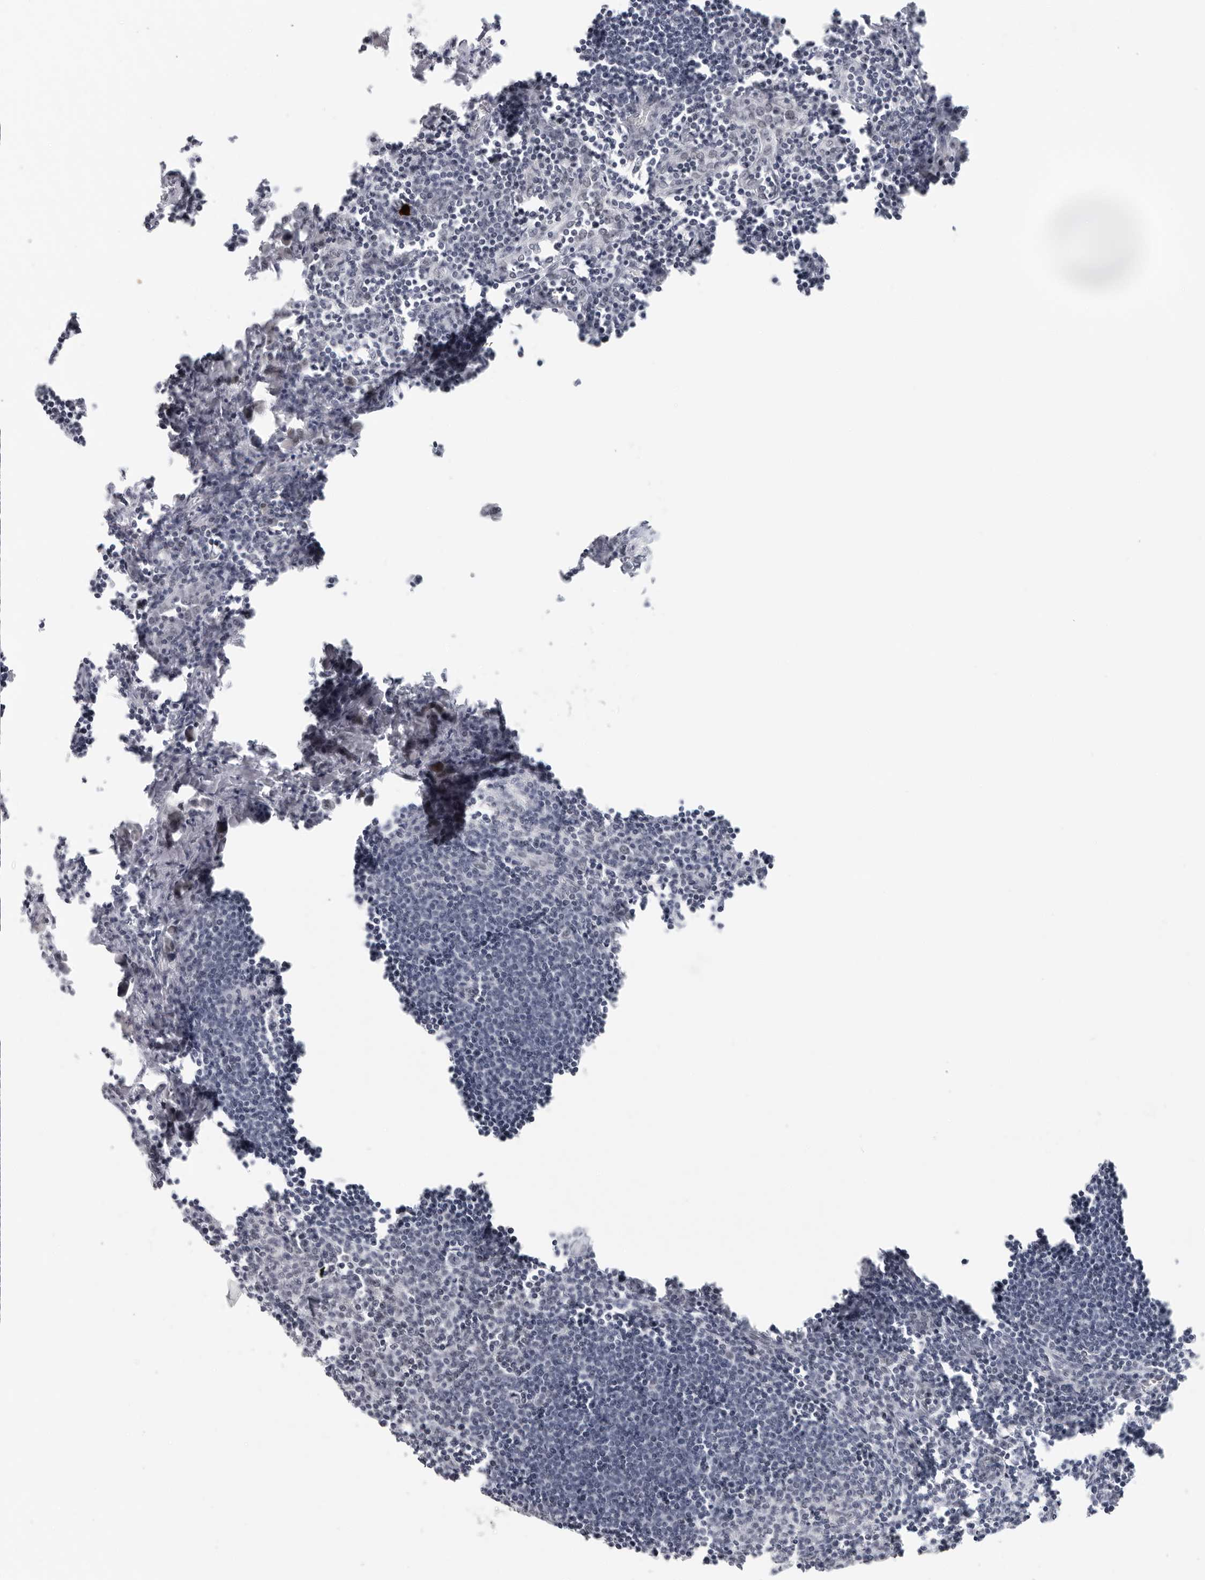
{"staining": {"intensity": "weak", "quantity": "<25%", "location": "nuclear"}, "tissue": "lymph node", "cell_type": "Germinal center cells", "image_type": "normal", "snomed": [{"axis": "morphology", "description": "Normal tissue, NOS"}, {"axis": "morphology", "description": "Malignant melanoma, Metastatic site"}, {"axis": "topography", "description": "Lymph node"}], "caption": "Micrograph shows no significant protein positivity in germinal center cells of benign lymph node.", "gene": "FOXK2", "patient": {"sex": "male", "age": 41}}